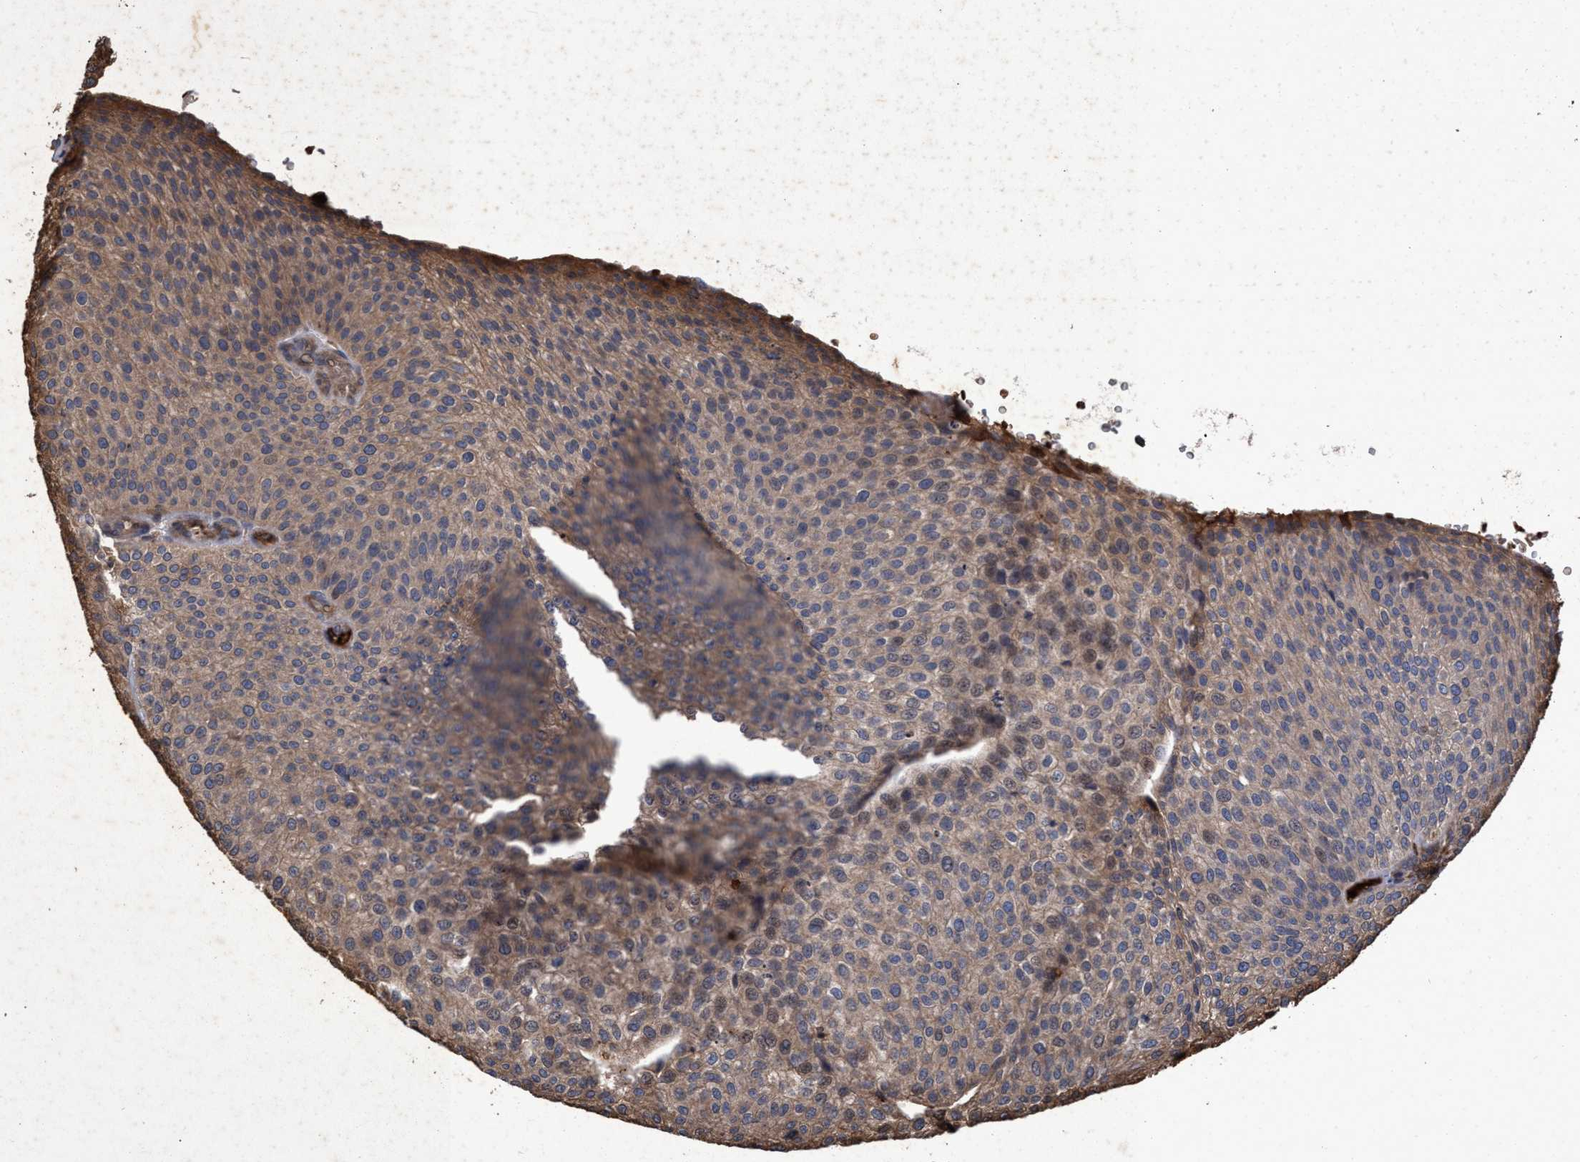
{"staining": {"intensity": "moderate", "quantity": "25%-75%", "location": "cytoplasmic/membranous"}, "tissue": "urothelial cancer", "cell_type": "Tumor cells", "image_type": "cancer", "snomed": [{"axis": "morphology", "description": "Urothelial carcinoma, Low grade"}, {"axis": "topography", "description": "Smooth muscle"}, {"axis": "topography", "description": "Urinary bladder"}], "caption": "Immunohistochemistry image of urothelial cancer stained for a protein (brown), which shows medium levels of moderate cytoplasmic/membranous positivity in approximately 25%-75% of tumor cells.", "gene": "CHMP6", "patient": {"sex": "male", "age": 60}}